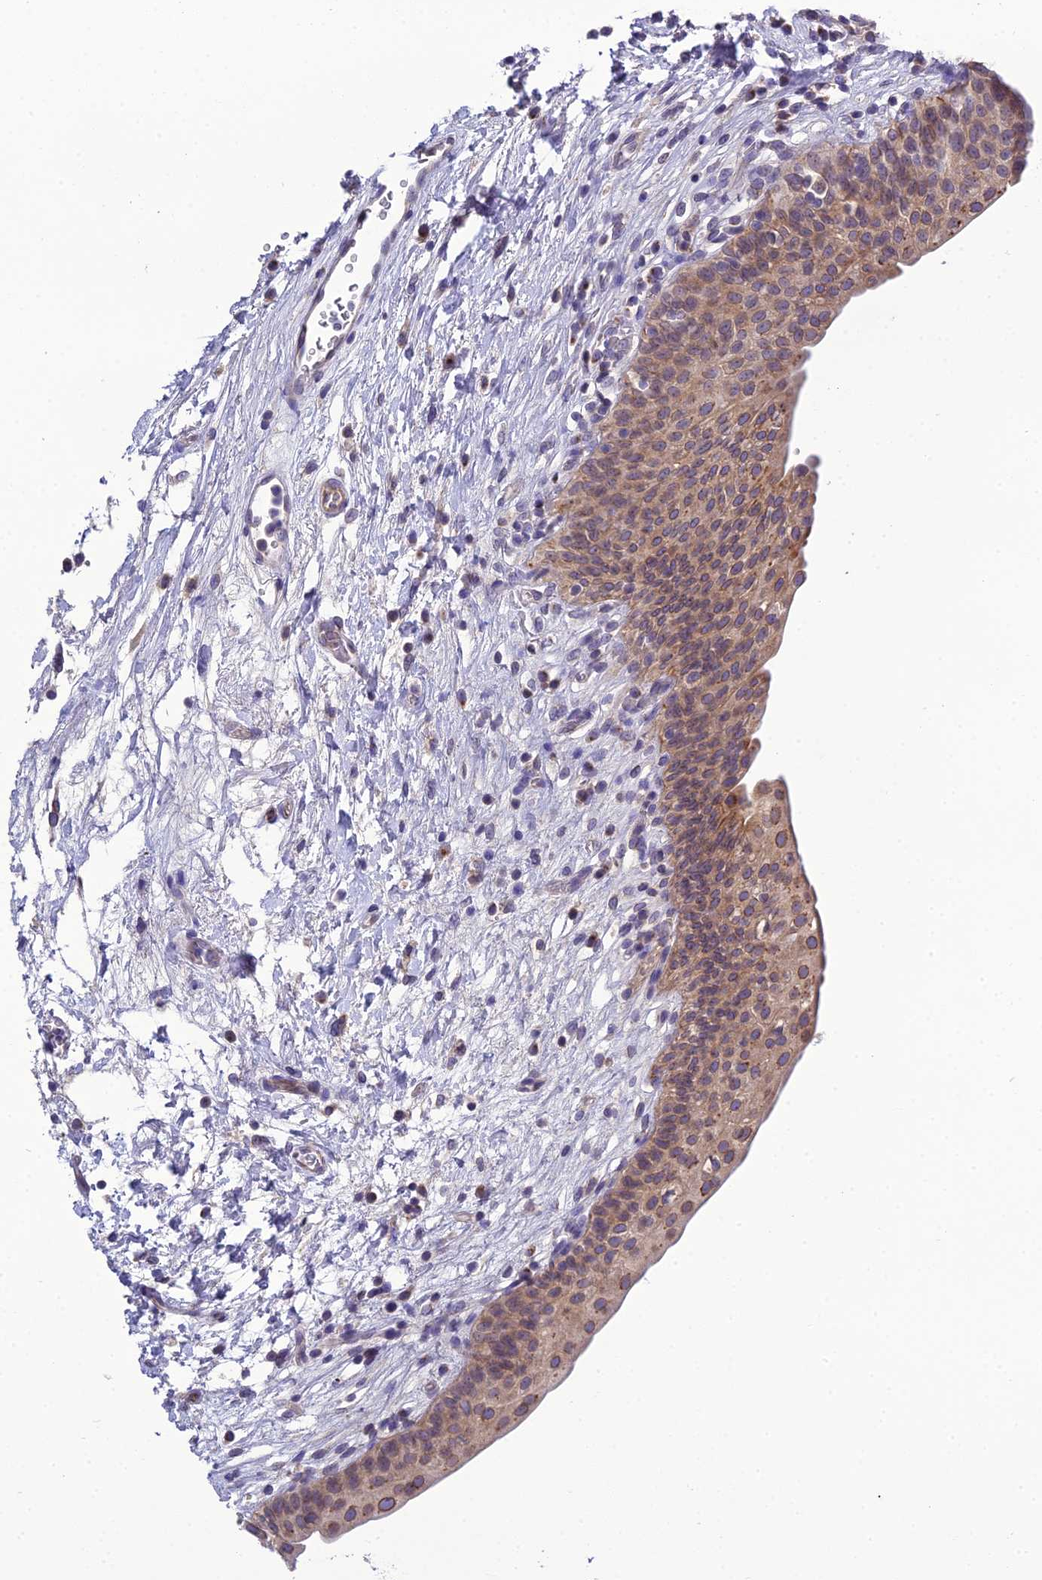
{"staining": {"intensity": "moderate", "quantity": ">75%", "location": "cytoplasmic/membranous,nuclear"}, "tissue": "urinary bladder", "cell_type": "Urothelial cells", "image_type": "normal", "snomed": [{"axis": "morphology", "description": "Normal tissue, NOS"}, {"axis": "topography", "description": "Urinary bladder"}], "caption": "DAB (3,3'-diaminobenzidine) immunohistochemical staining of normal urinary bladder reveals moderate cytoplasmic/membranous,nuclear protein expression in approximately >75% of urothelial cells.", "gene": "GOLPH3", "patient": {"sex": "male", "age": 83}}